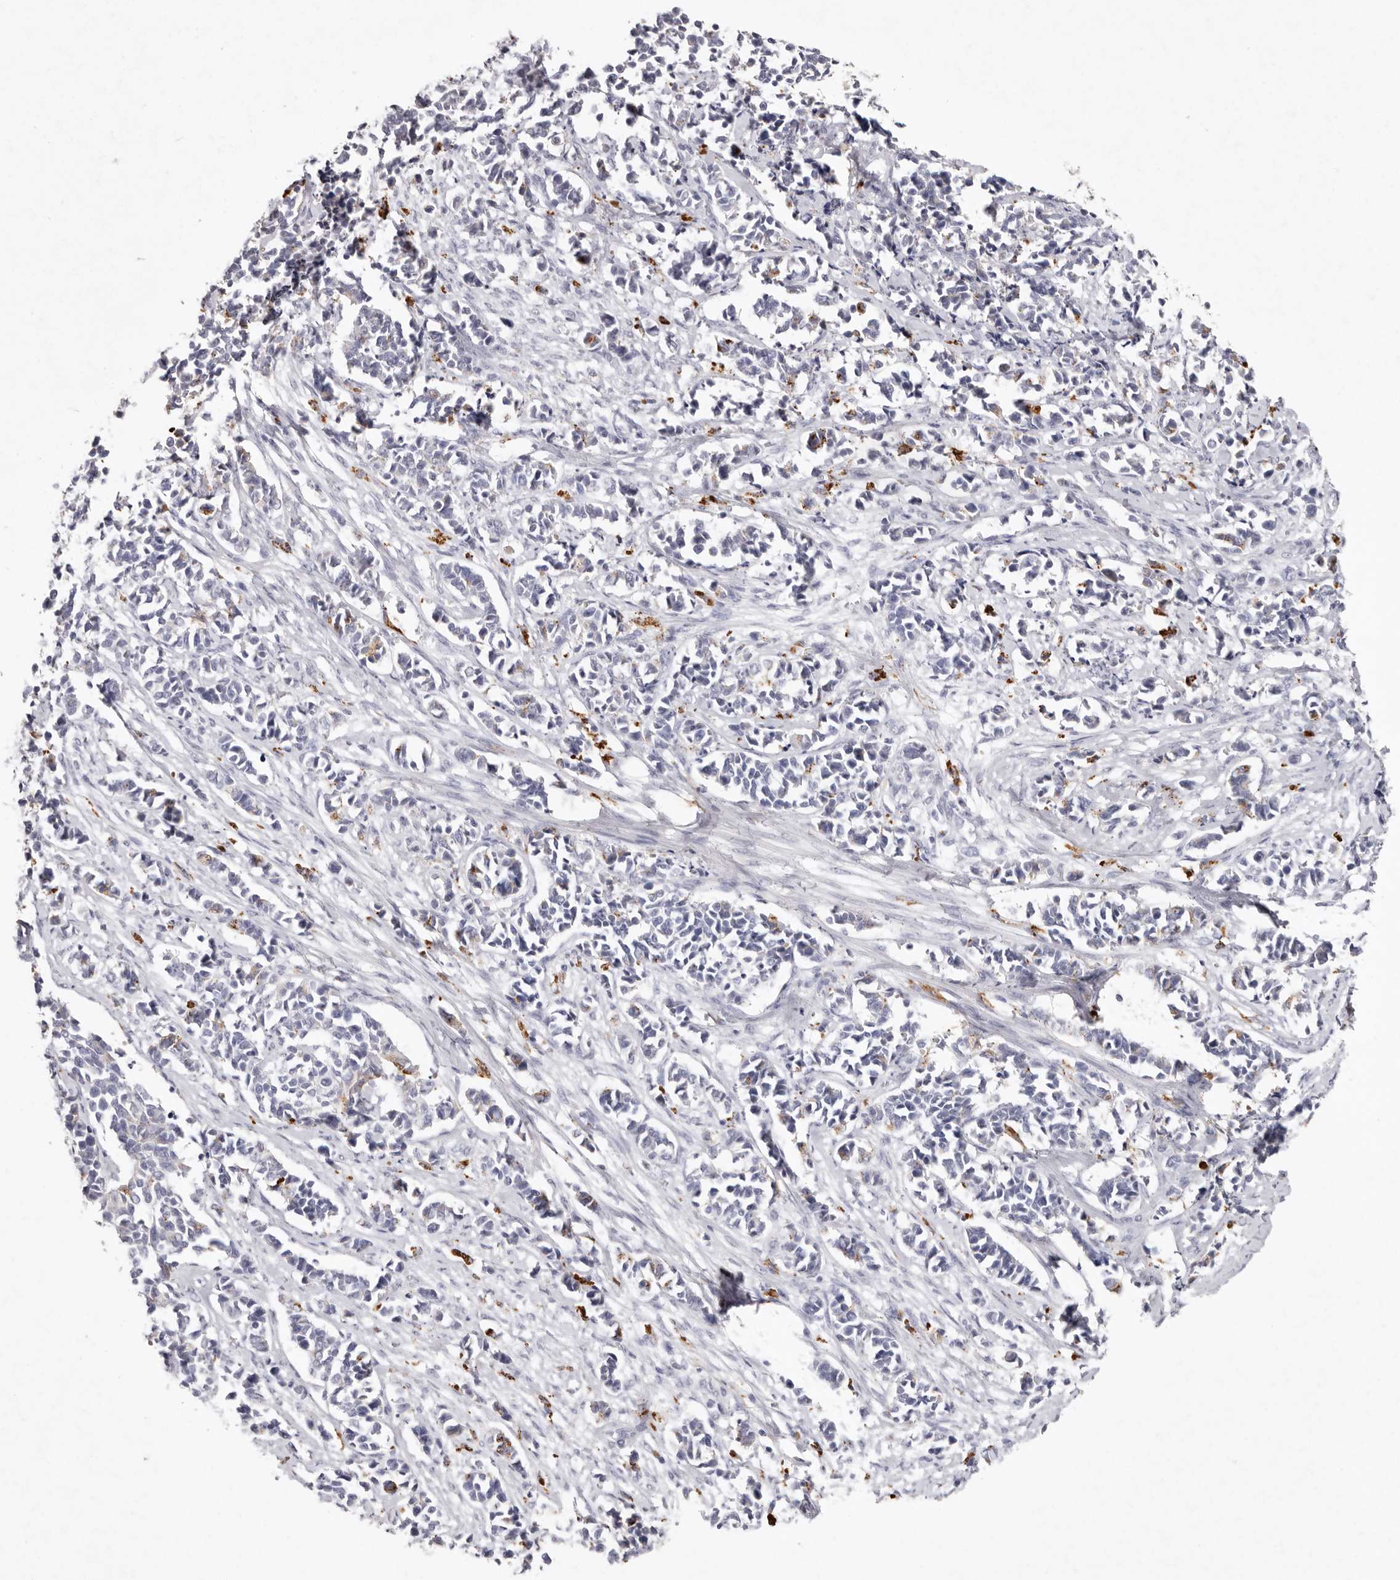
{"staining": {"intensity": "negative", "quantity": "none", "location": "none"}, "tissue": "cervical cancer", "cell_type": "Tumor cells", "image_type": "cancer", "snomed": [{"axis": "morphology", "description": "Normal tissue, NOS"}, {"axis": "morphology", "description": "Squamous cell carcinoma, NOS"}, {"axis": "topography", "description": "Cervix"}], "caption": "This is a image of IHC staining of cervical cancer, which shows no staining in tumor cells.", "gene": "FAM185A", "patient": {"sex": "female", "age": 35}}